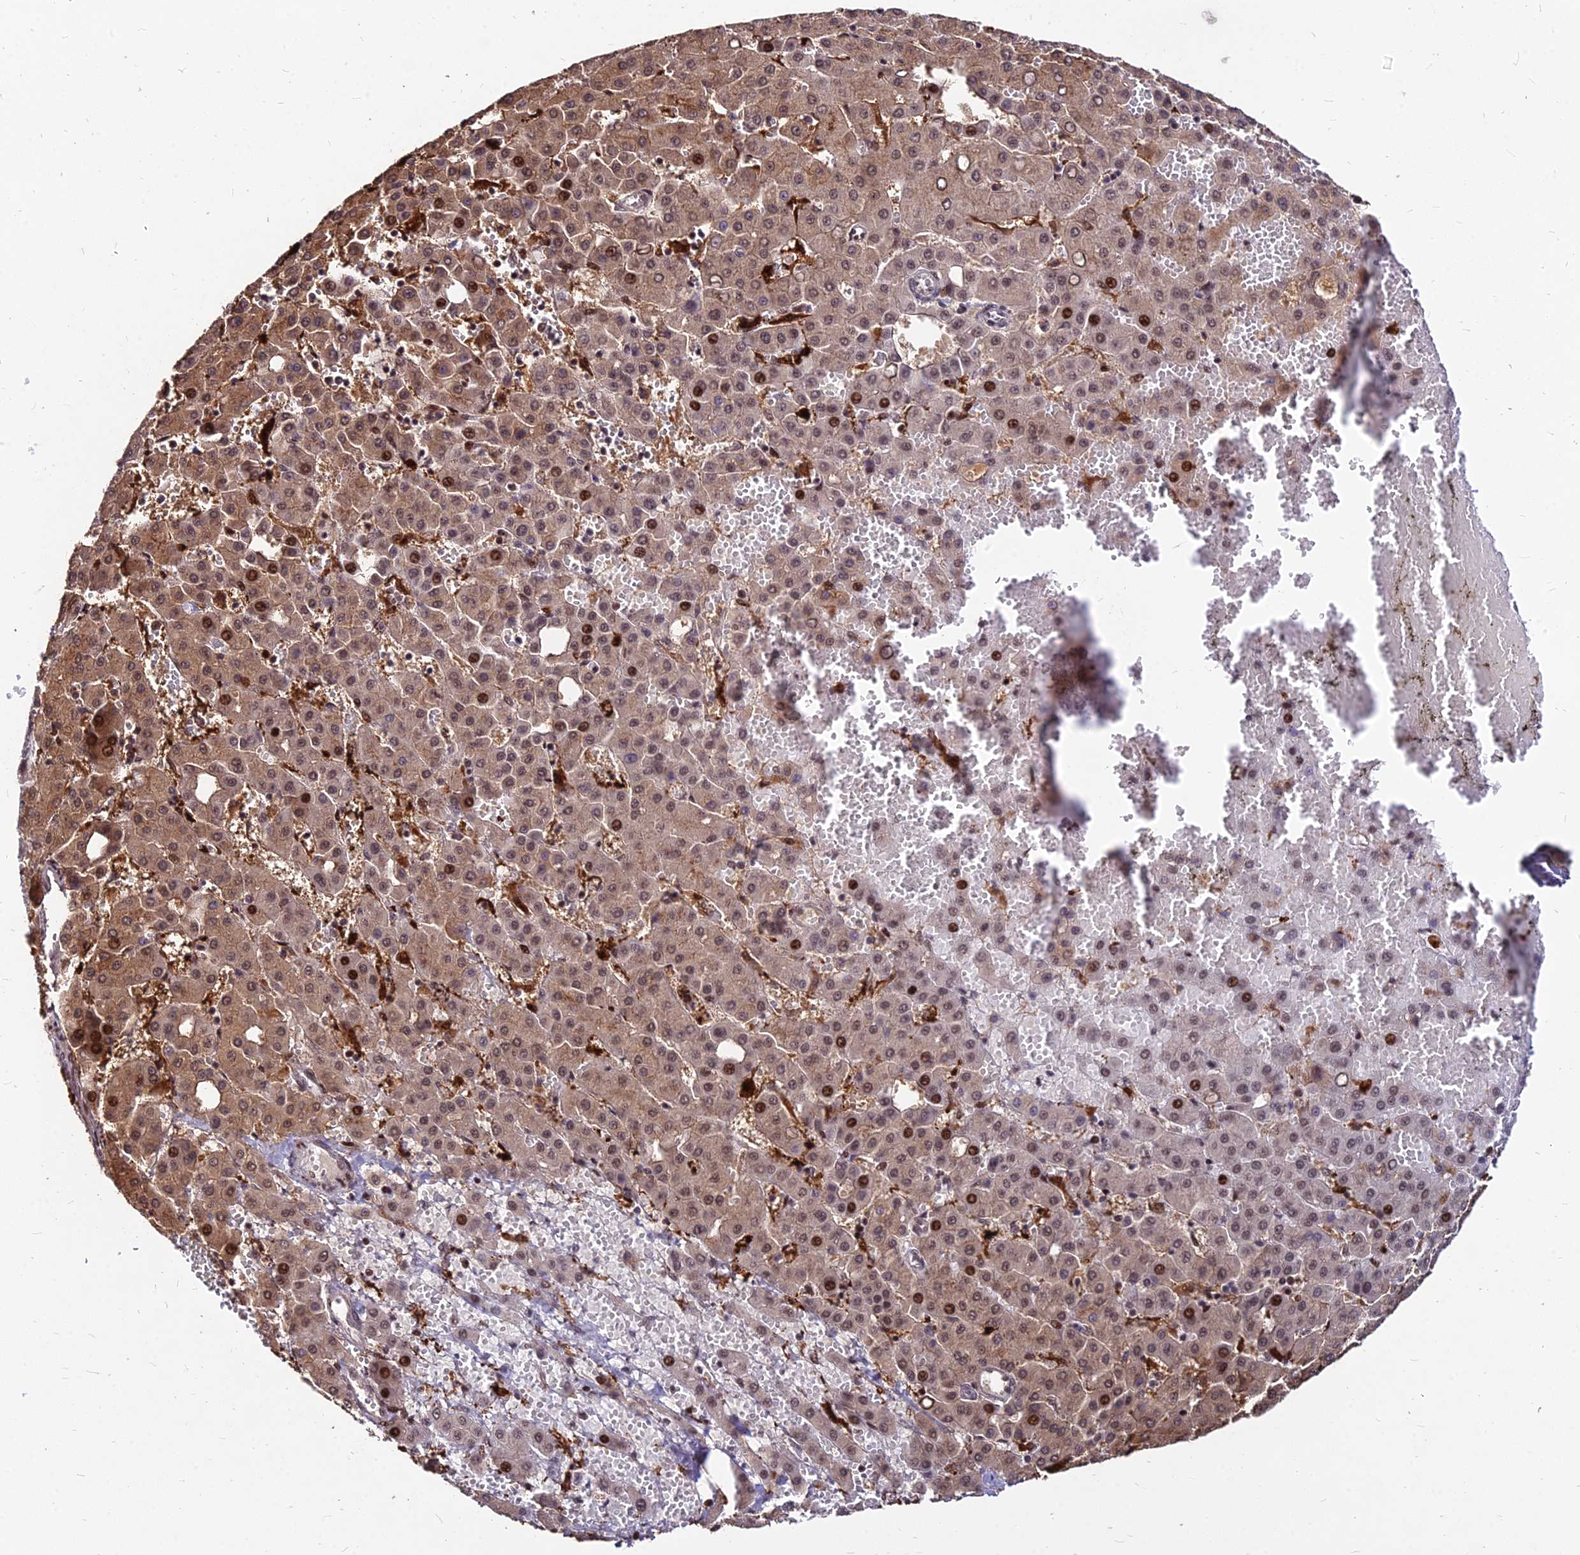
{"staining": {"intensity": "moderate", "quantity": ">75%", "location": "cytoplasmic/membranous,nuclear"}, "tissue": "liver cancer", "cell_type": "Tumor cells", "image_type": "cancer", "snomed": [{"axis": "morphology", "description": "Carcinoma, Hepatocellular, NOS"}, {"axis": "topography", "description": "Liver"}], "caption": "IHC of human liver hepatocellular carcinoma displays medium levels of moderate cytoplasmic/membranous and nuclear positivity in approximately >75% of tumor cells. Immunohistochemistry stains the protein of interest in brown and the nuclei are stained blue.", "gene": "ZBED4", "patient": {"sex": "male", "age": 47}}